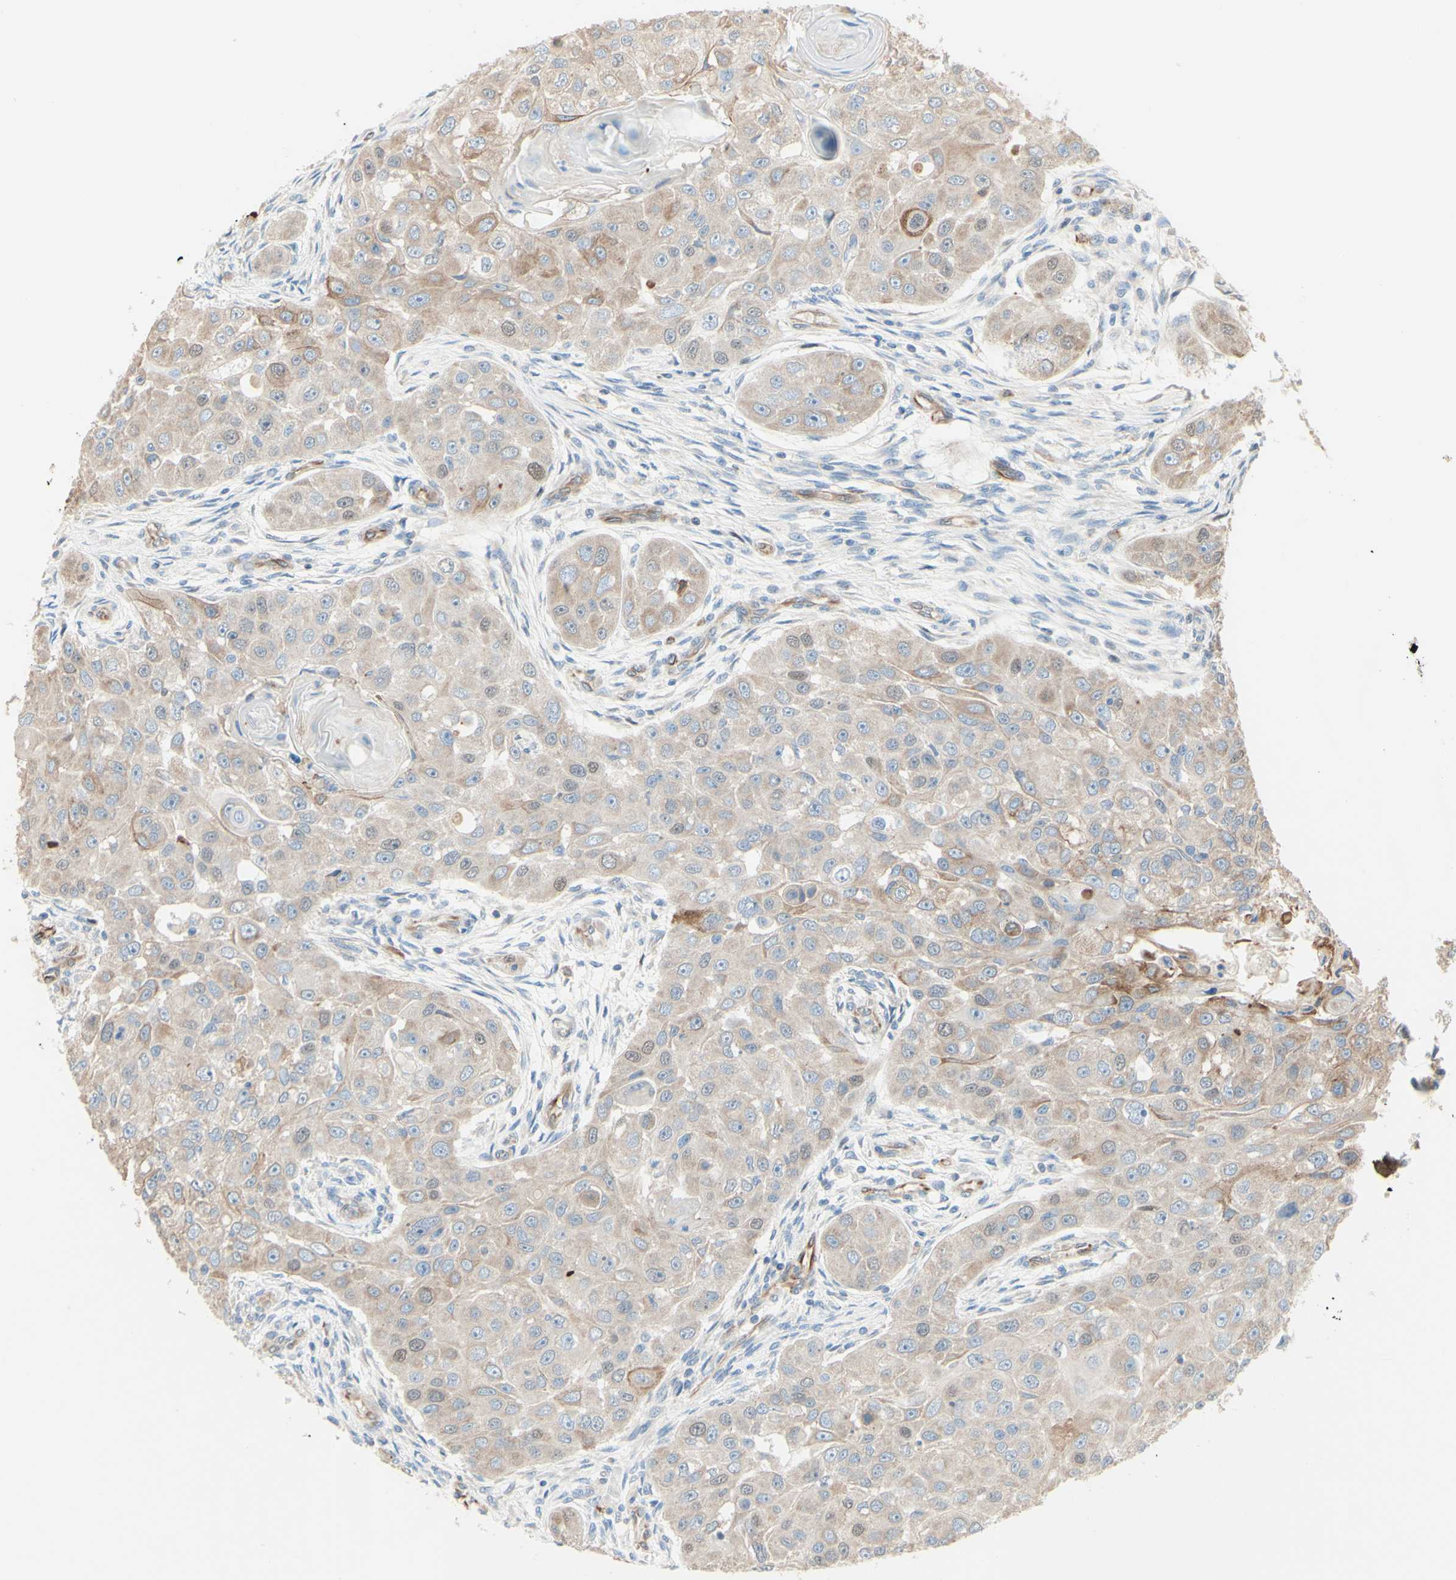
{"staining": {"intensity": "weak", "quantity": ">75%", "location": "cytoplasmic/membranous,nuclear"}, "tissue": "head and neck cancer", "cell_type": "Tumor cells", "image_type": "cancer", "snomed": [{"axis": "morphology", "description": "Normal tissue, NOS"}, {"axis": "morphology", "description": "Squamous cell carcinoma, NOS"}, {"axis": "topography", "description": "Skeletal muscle"}, {"axis": "topography", "description": "Head-Neck"}], "caption": "IHC of human squamous cell carcinoma (head and neck) shows low levels of weak cytoplasmic/membranous and nuclear expression in approximately >75% of tumor cells. The protein of interest is shown in brown color, while the nuclei are stained blue.", "gene": "ENDOD1", "patient": {"sex": "male", "age": 51}}